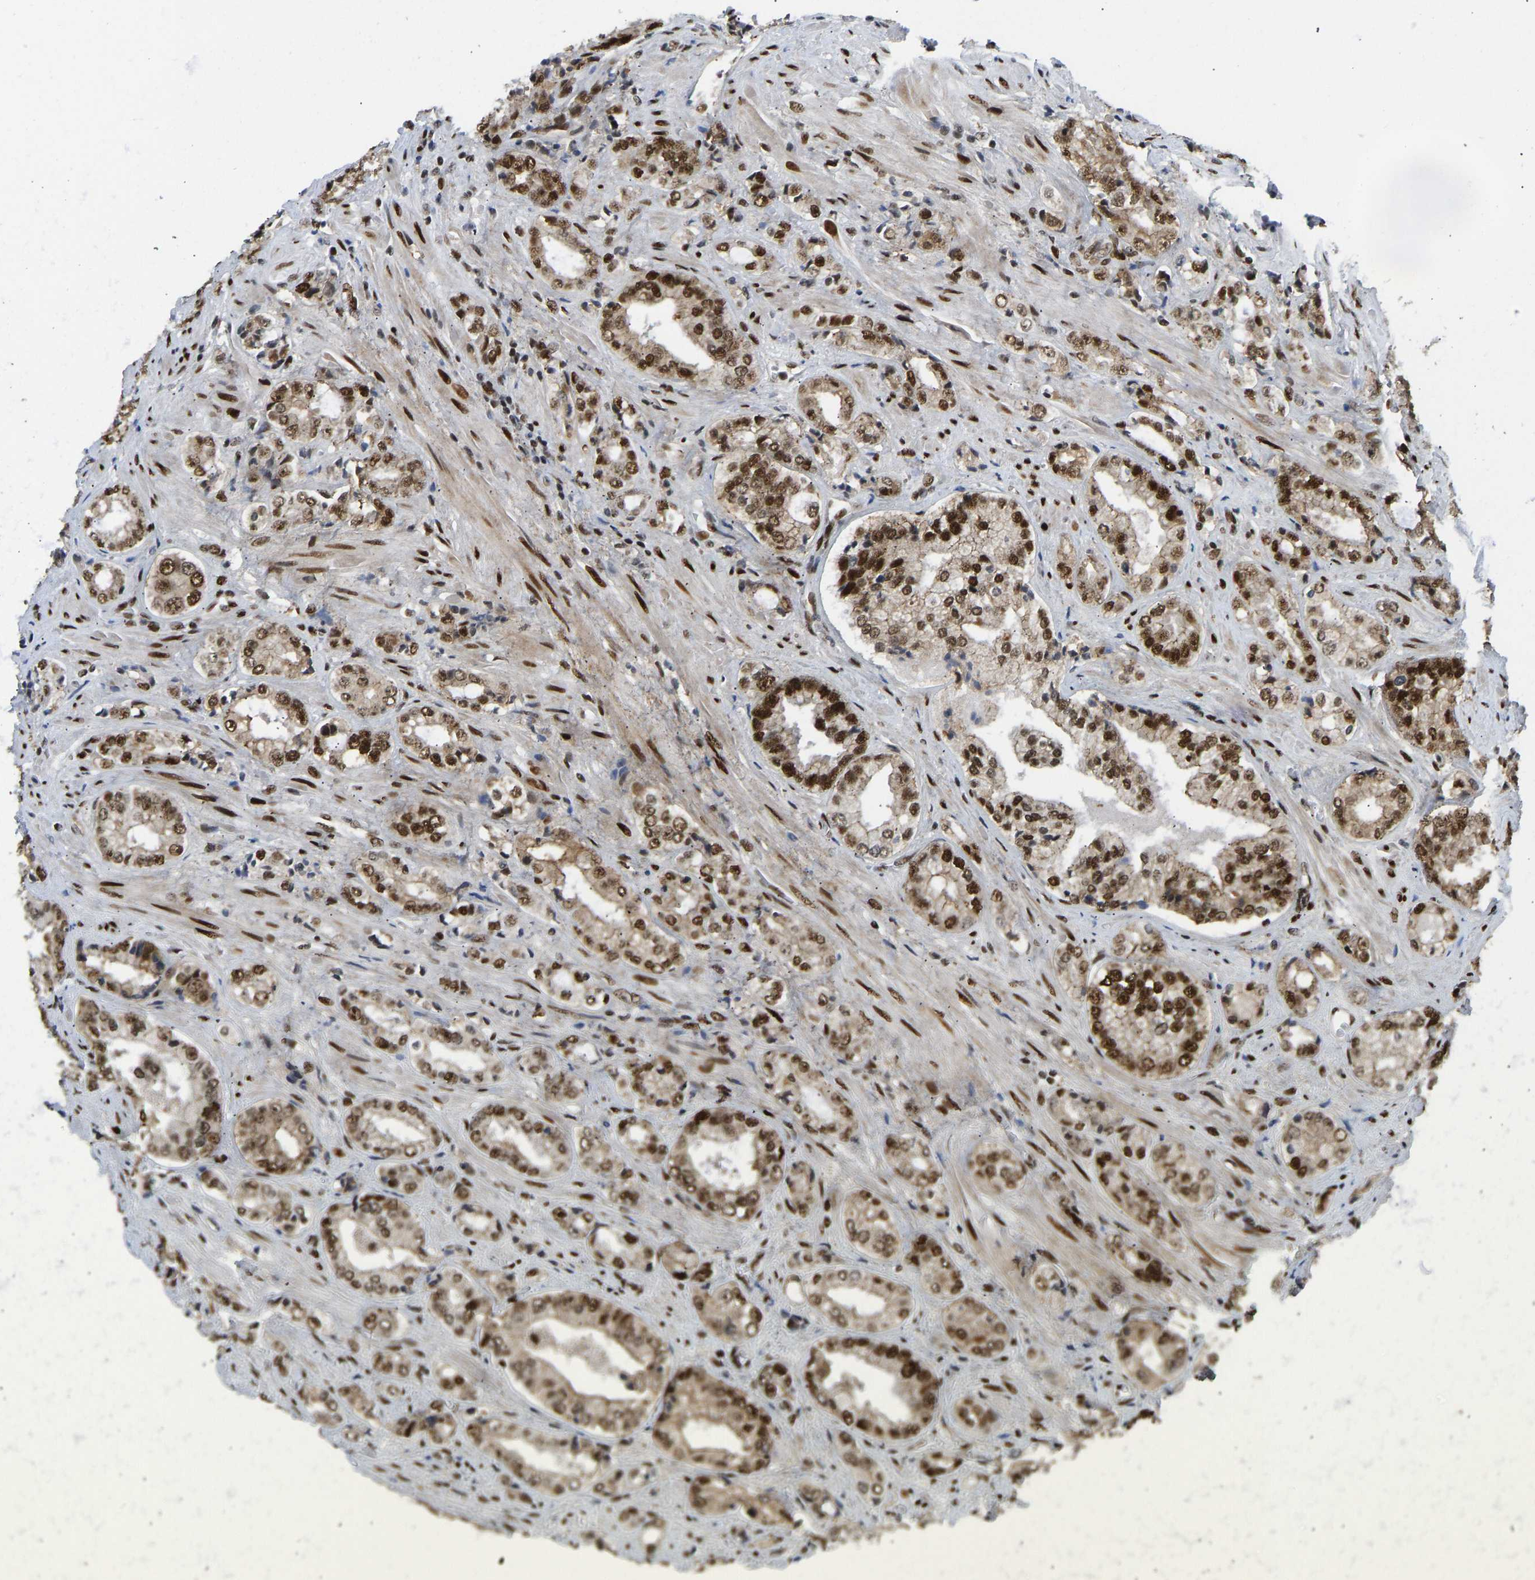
{"staining": {"intensity": "strong", "quantity": ">75%", "location": "nuclear"}, "tissue": "prostate cancer", "cell_type": "Tumor cells", "image_type": "cancer", "snomed": [{"axis": "morphology", "description": "Adenocarcinoma, High grade"}, {"axis": "topography", "description": "Prostate"}], "caption": "This photomicrograph exhibits immunohistochemistry (IHC) staining of human prostate cancer, with high strong nuclear positivity in approximately >75% of tumor cells.", "gene": "FOXK1", "patient": {"sex": "male", "age": 61}}